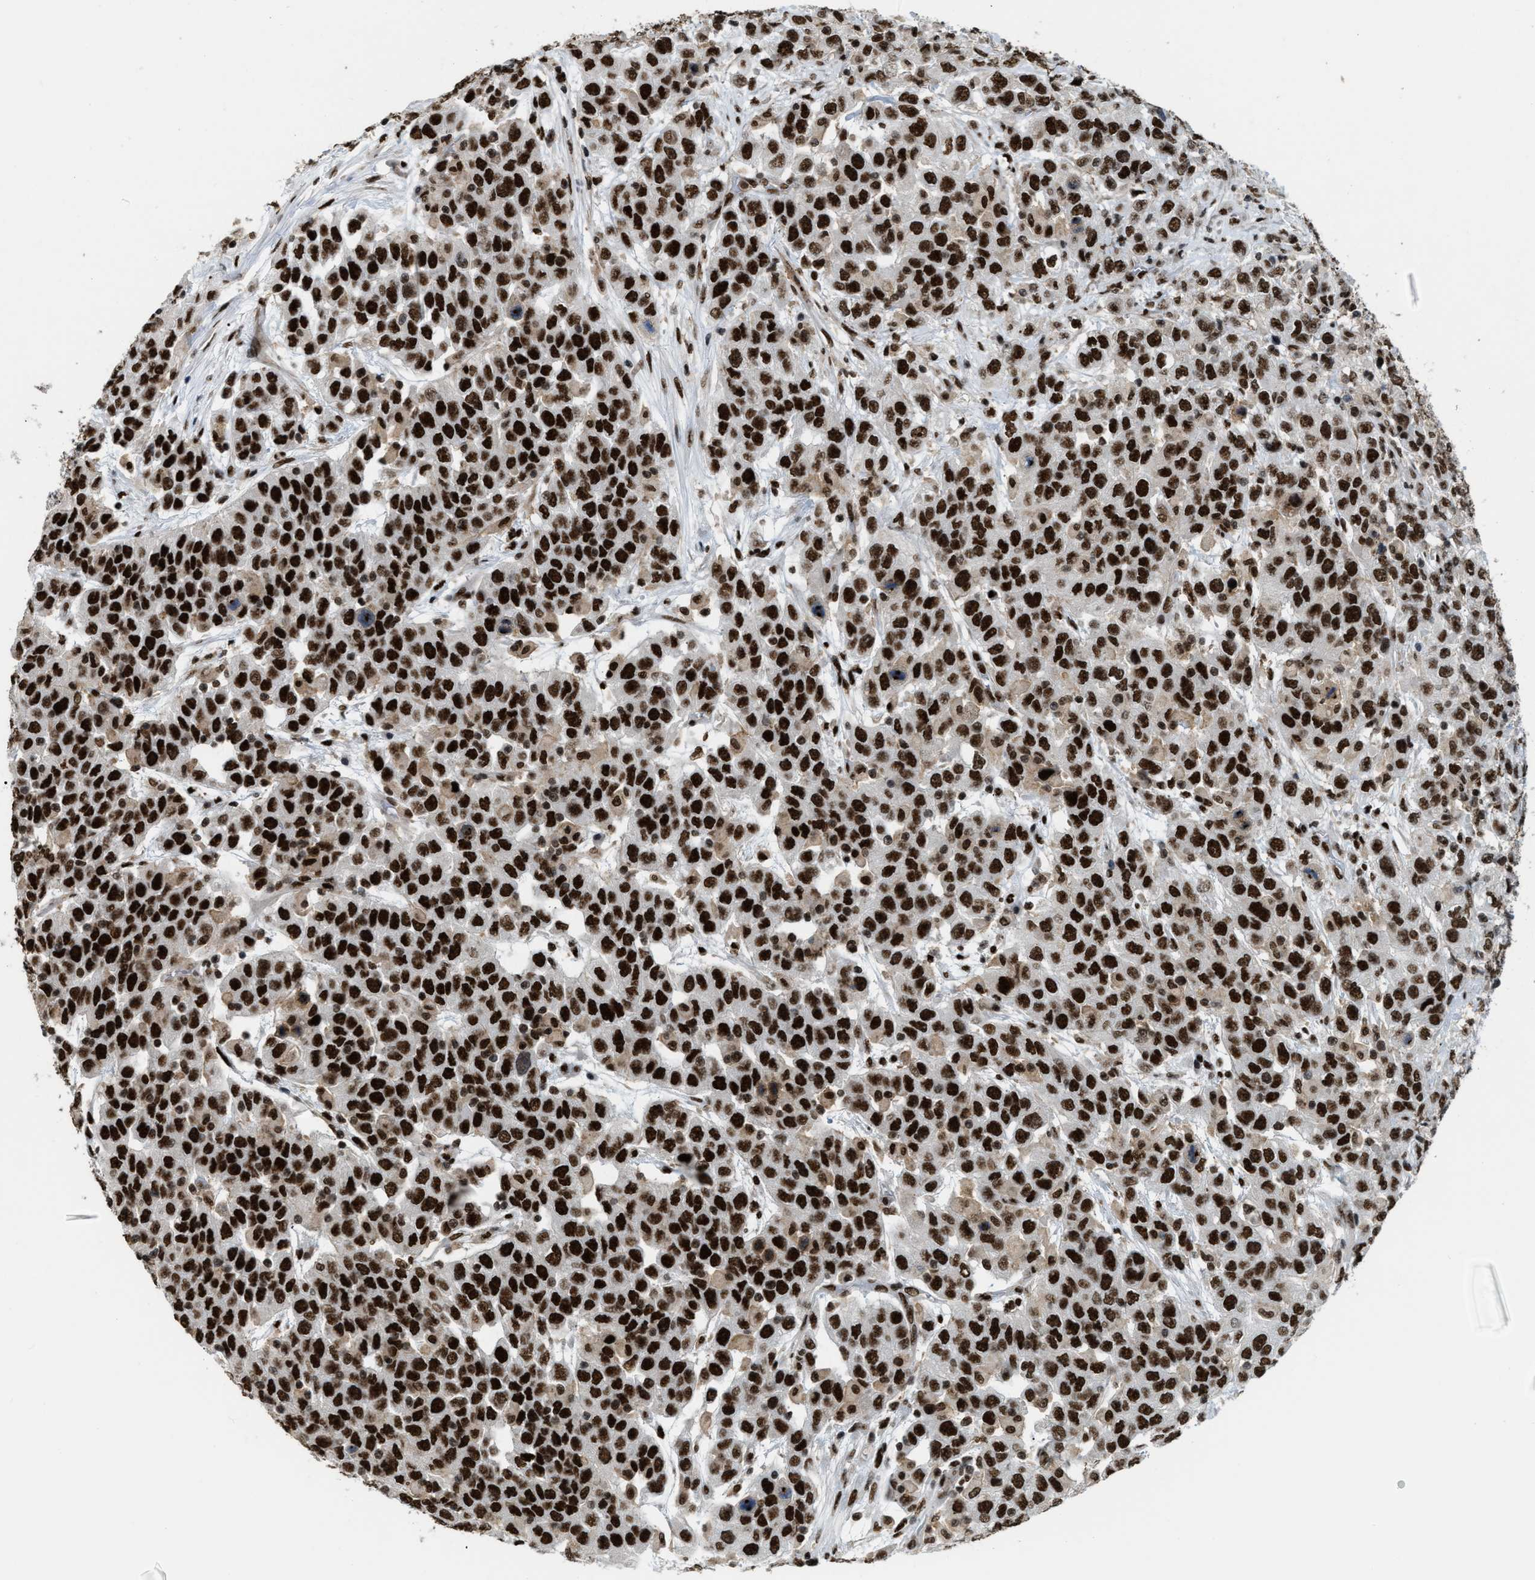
{"staining": {"intensity": "strong", "quantity": ">75%", "location": "nuclear"}, "tissue": "urothelial cancer", "cell_type": "Tumor cells", "image_type": "cancer", "snomed": [{"axis": "morphology", "description": "Urothelial carcinoma, High grade"}, {"axis": "topography", "description": "Urinary bladder"}], "caption": "Protein expression analysis of human urothelial carcinoma (high-grade) reveals strong nuclear positivity in about >75% of tumor cells.", "gene": "NUMA1", "patient": {"sex": "female", "age": 80}}